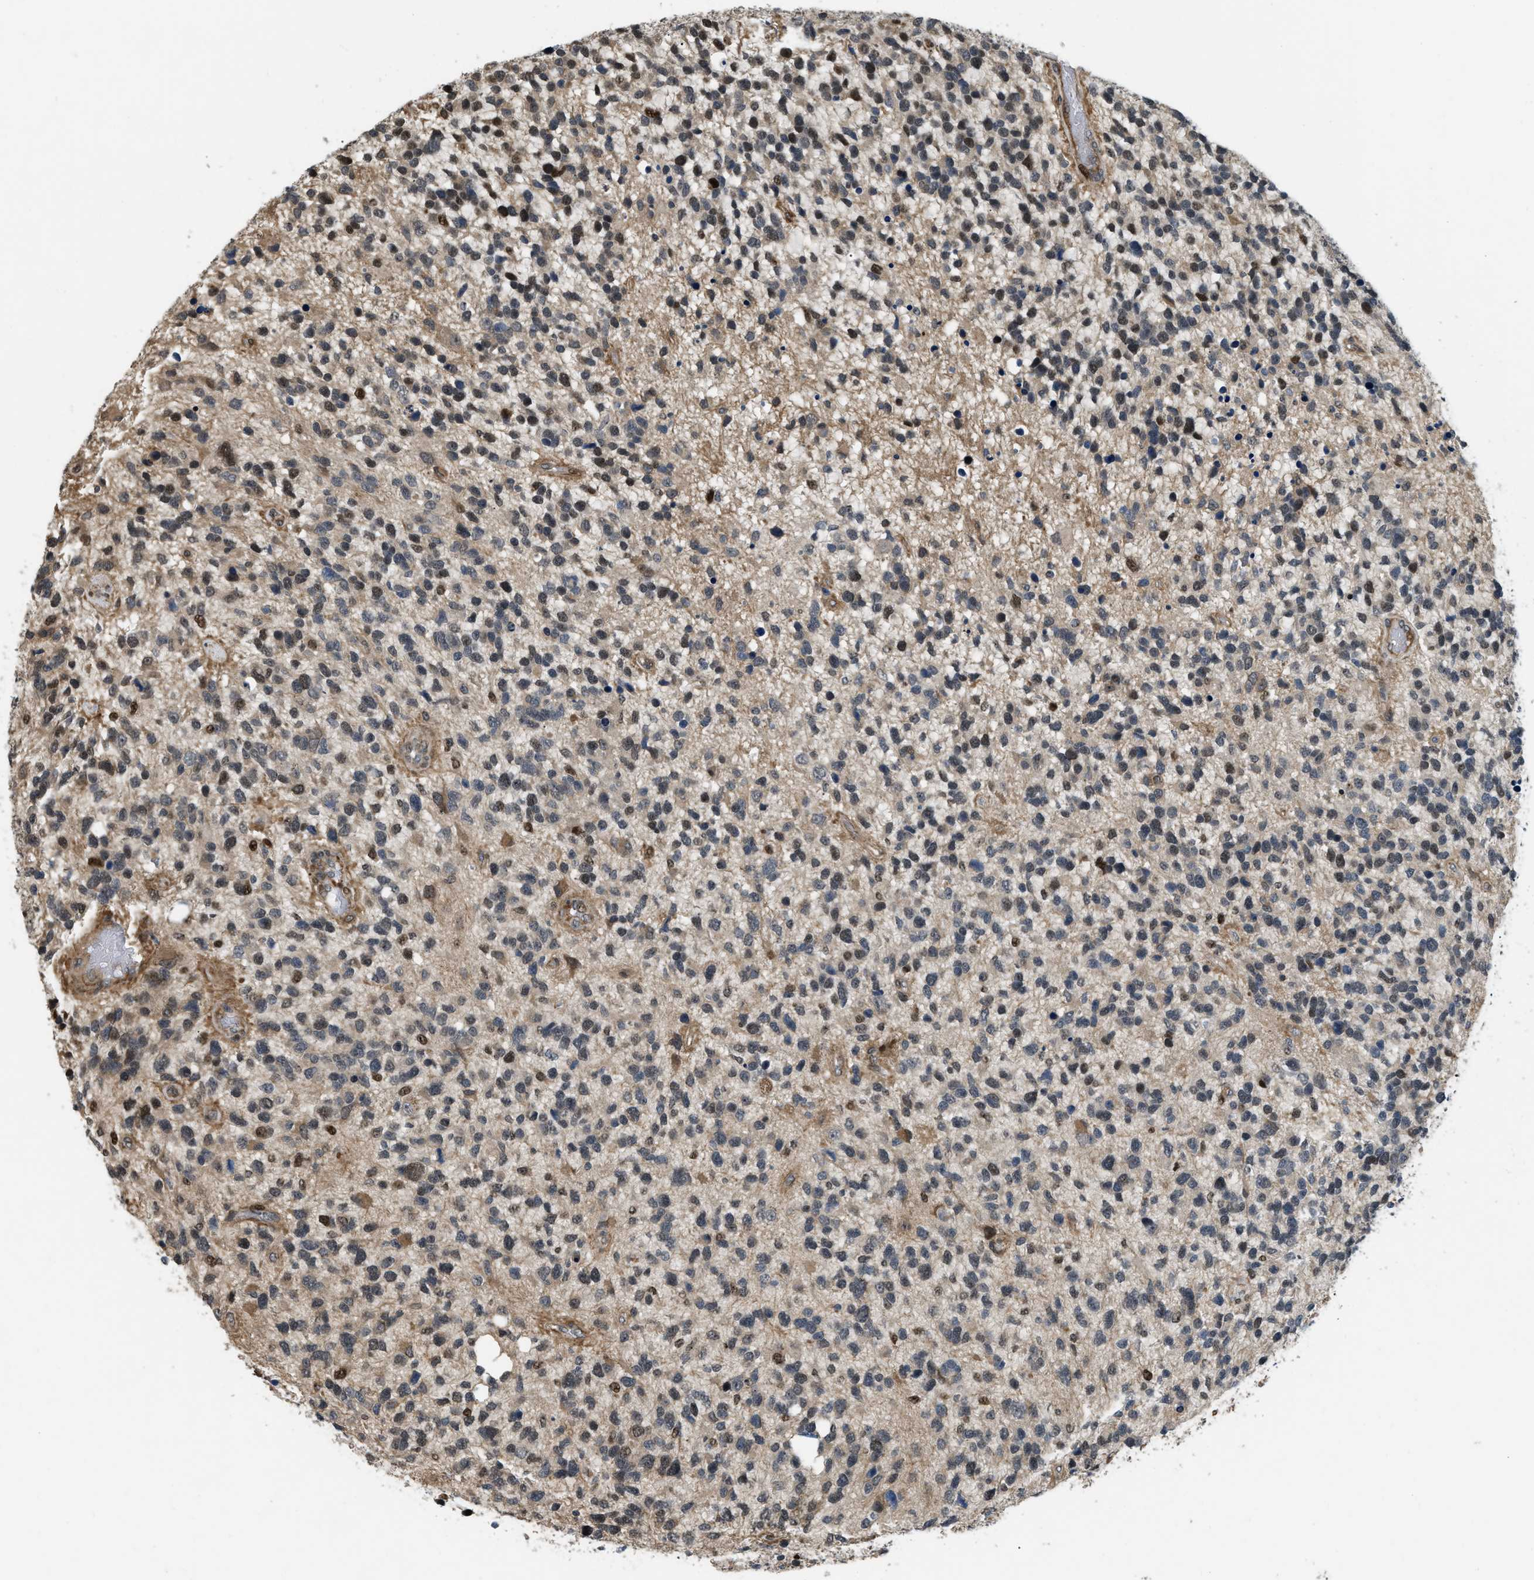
{"staining": {"intensity": "moderate", "quantity": "<25%", "location": "nuclear"}, "tissue": "glioma", "cell_type": "Tumor cells", "image_type": "cancer", "snomed": [{"axis": "morphology", "description": "Glioma, malignant, High grade"}, {"axis": "topography", "description": "Brain"}], "caption": "IHC photomicrograph of neoplastic tissue: glioma stained using immunohistochemistry (IHC) displays low levels of moderate protein expression localized specifically in the nuclear of tumor cells, appearing as a nuclear brown color.", "gene": "LTA4H", "patient": {"sex": "female", "age": 58}}